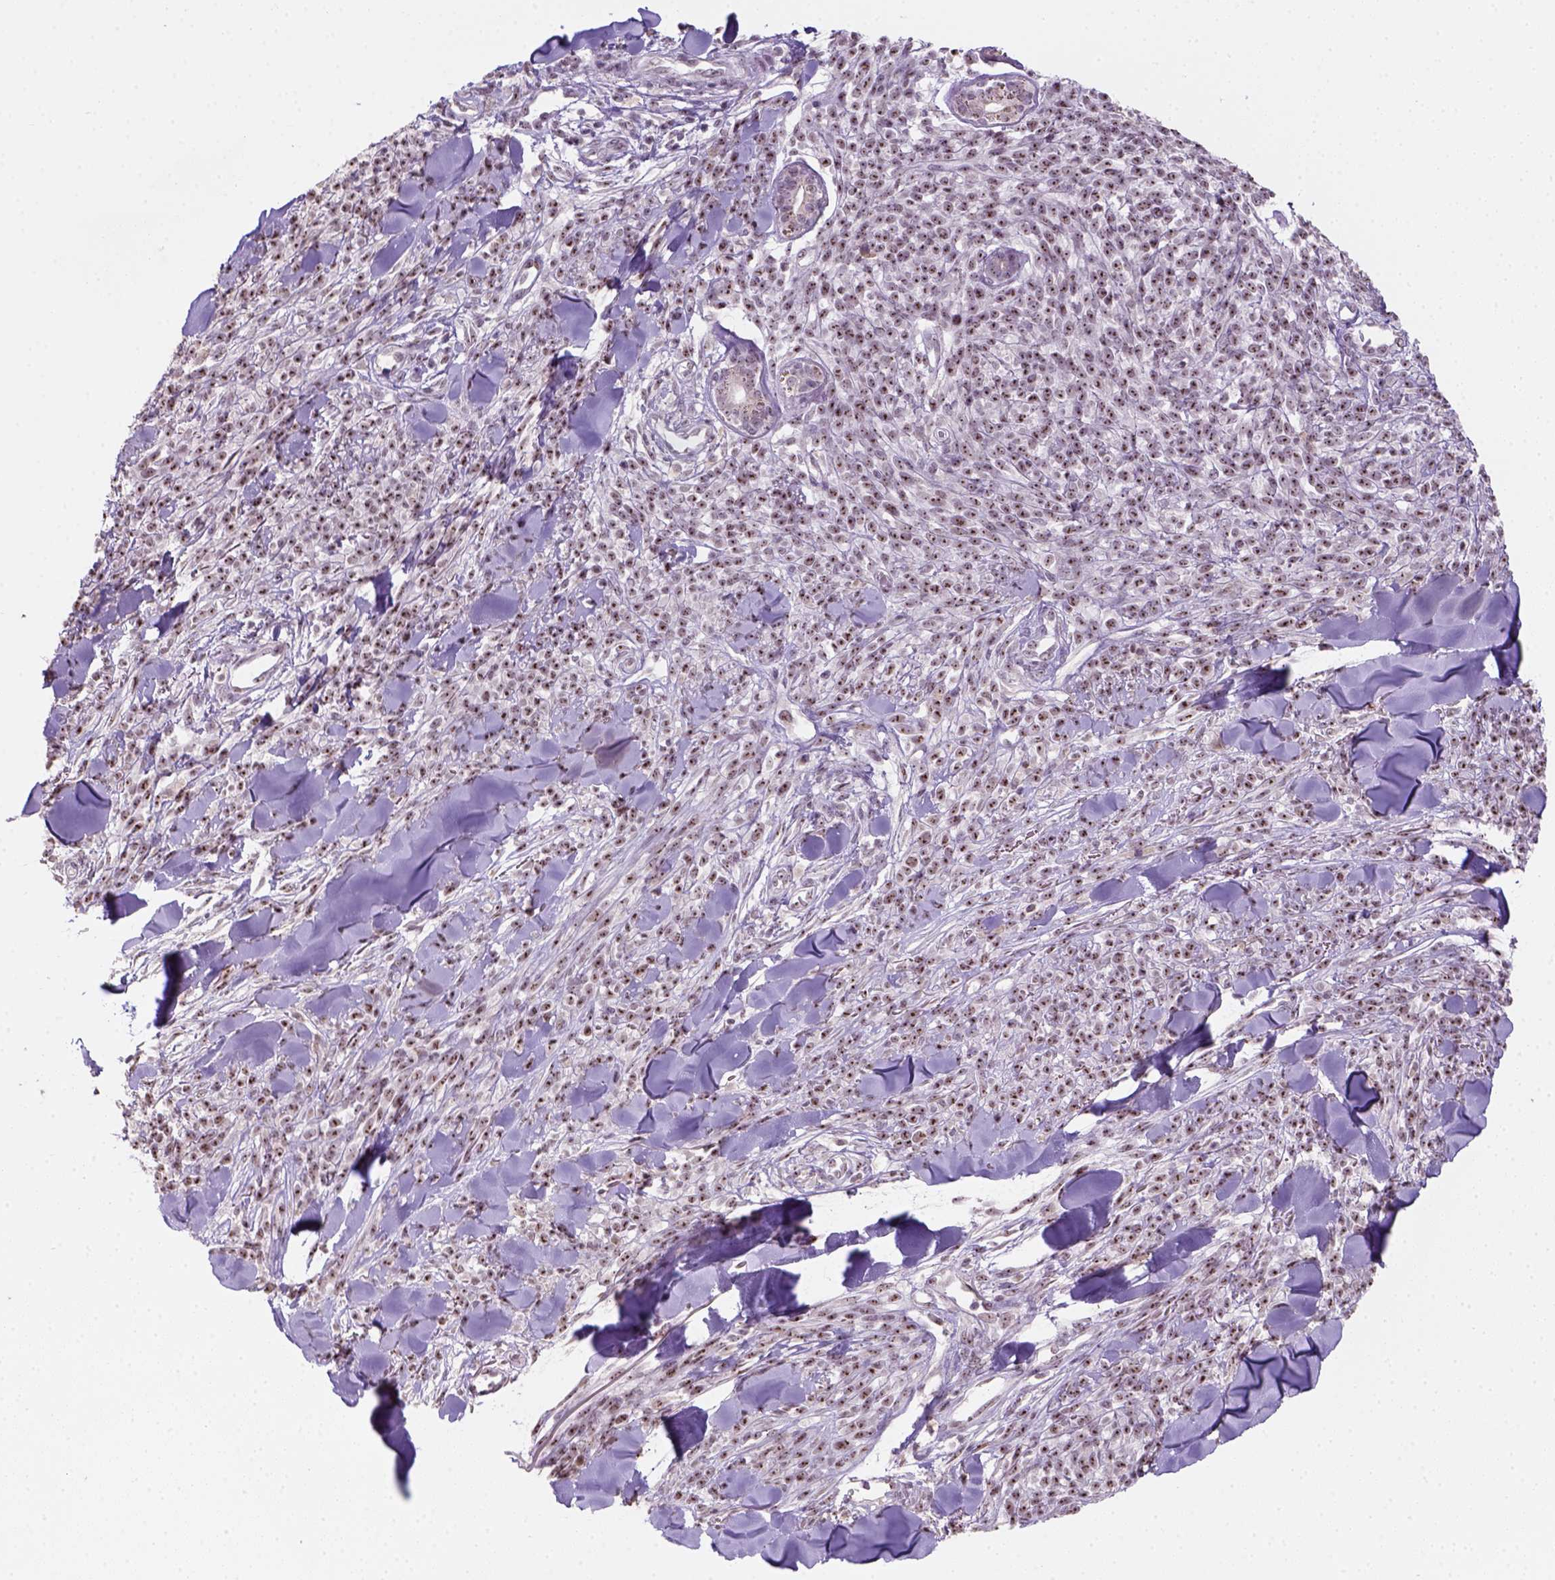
{"staining": {"intensity": "strong", "quantity": ">75%", "location": "nuclear"}, "tissue": "melanoma", "cell_type": "Tumor cells", "image_type": "cancer", "snomed": [{"axis": "morphology", "description": "Malignant melanoma, NOS"}, {"axis": "topography", "description": "Skin"}, {"axis": "topography", "description": "Skin of trunk"}], "caption": "Brown immunohistochemical staining in human melanoma shows strong nuclear staining in about >75% of tumor cells.", "gene": "DDX50", "patient": {"sex": "male", "age": 74}}